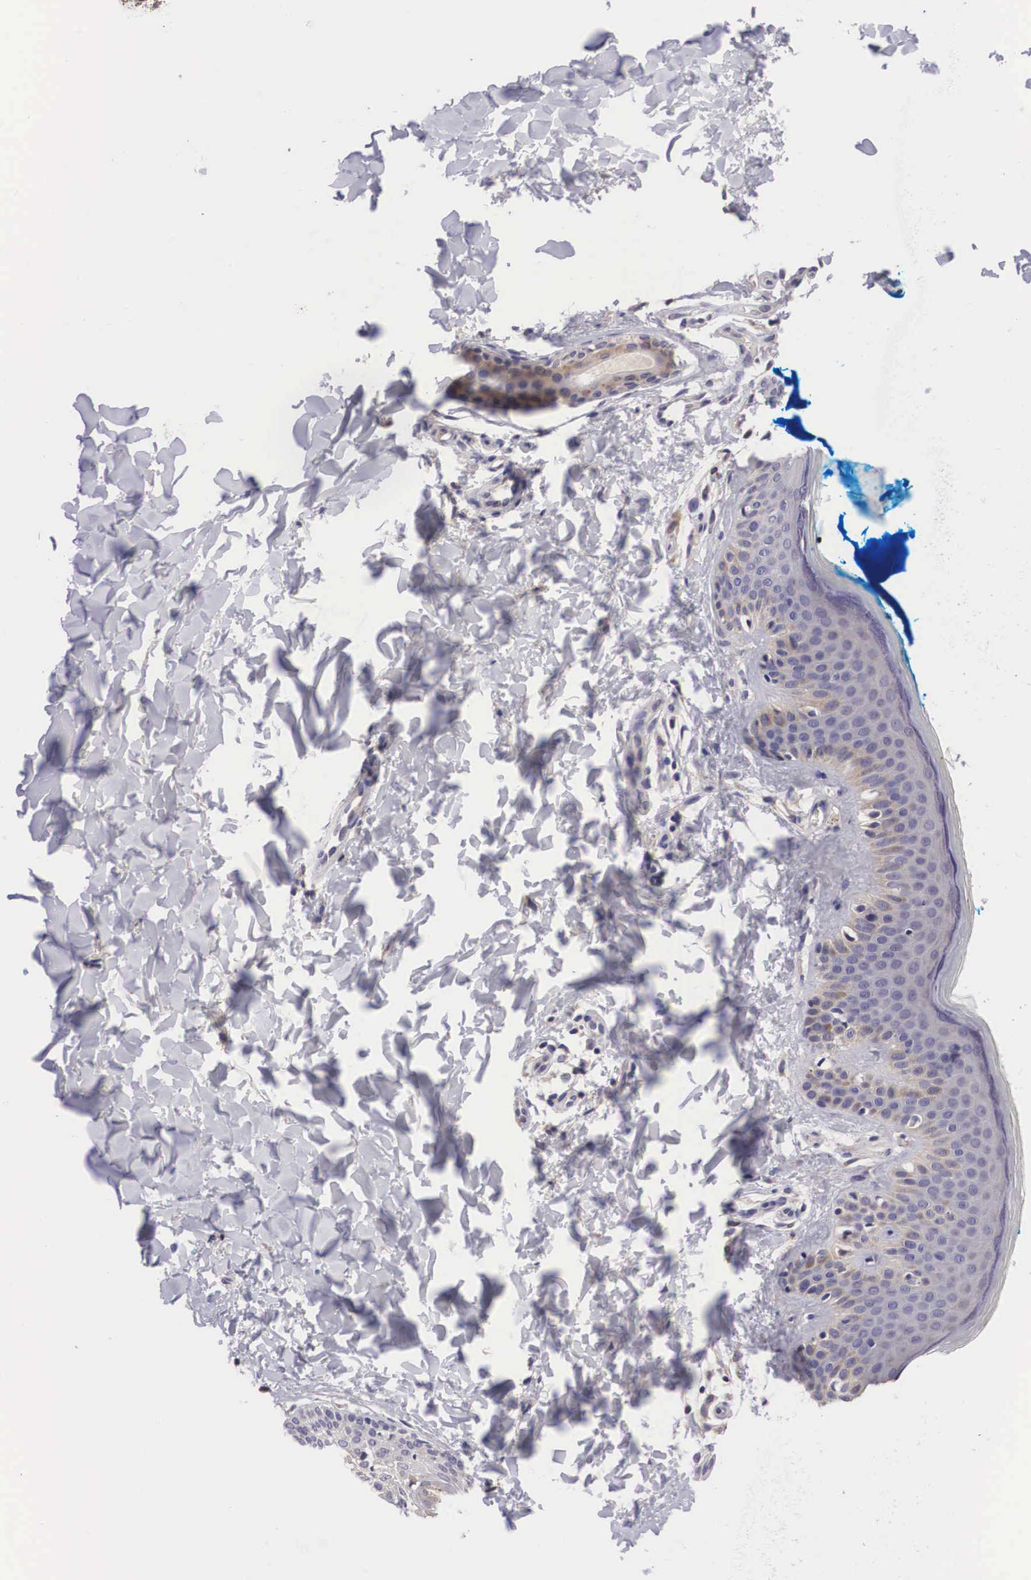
{"staining": {"intensity": "negative", "quantity": "none", "location": "none"}, "tissue": "skin", "cell_type": "Fibroblasts", "image_type": "normal", "snomed": [{"axis": "morphology", "description": "Normal tissue, NOS"}, {"axis": "topography", "description": "Skin"}], "caption": "This is an IHC image of unremarkable skin. There is no staining in fibroblasts.", "gene": "ARG2", "patient": {"sex": "female", "age": 56}}